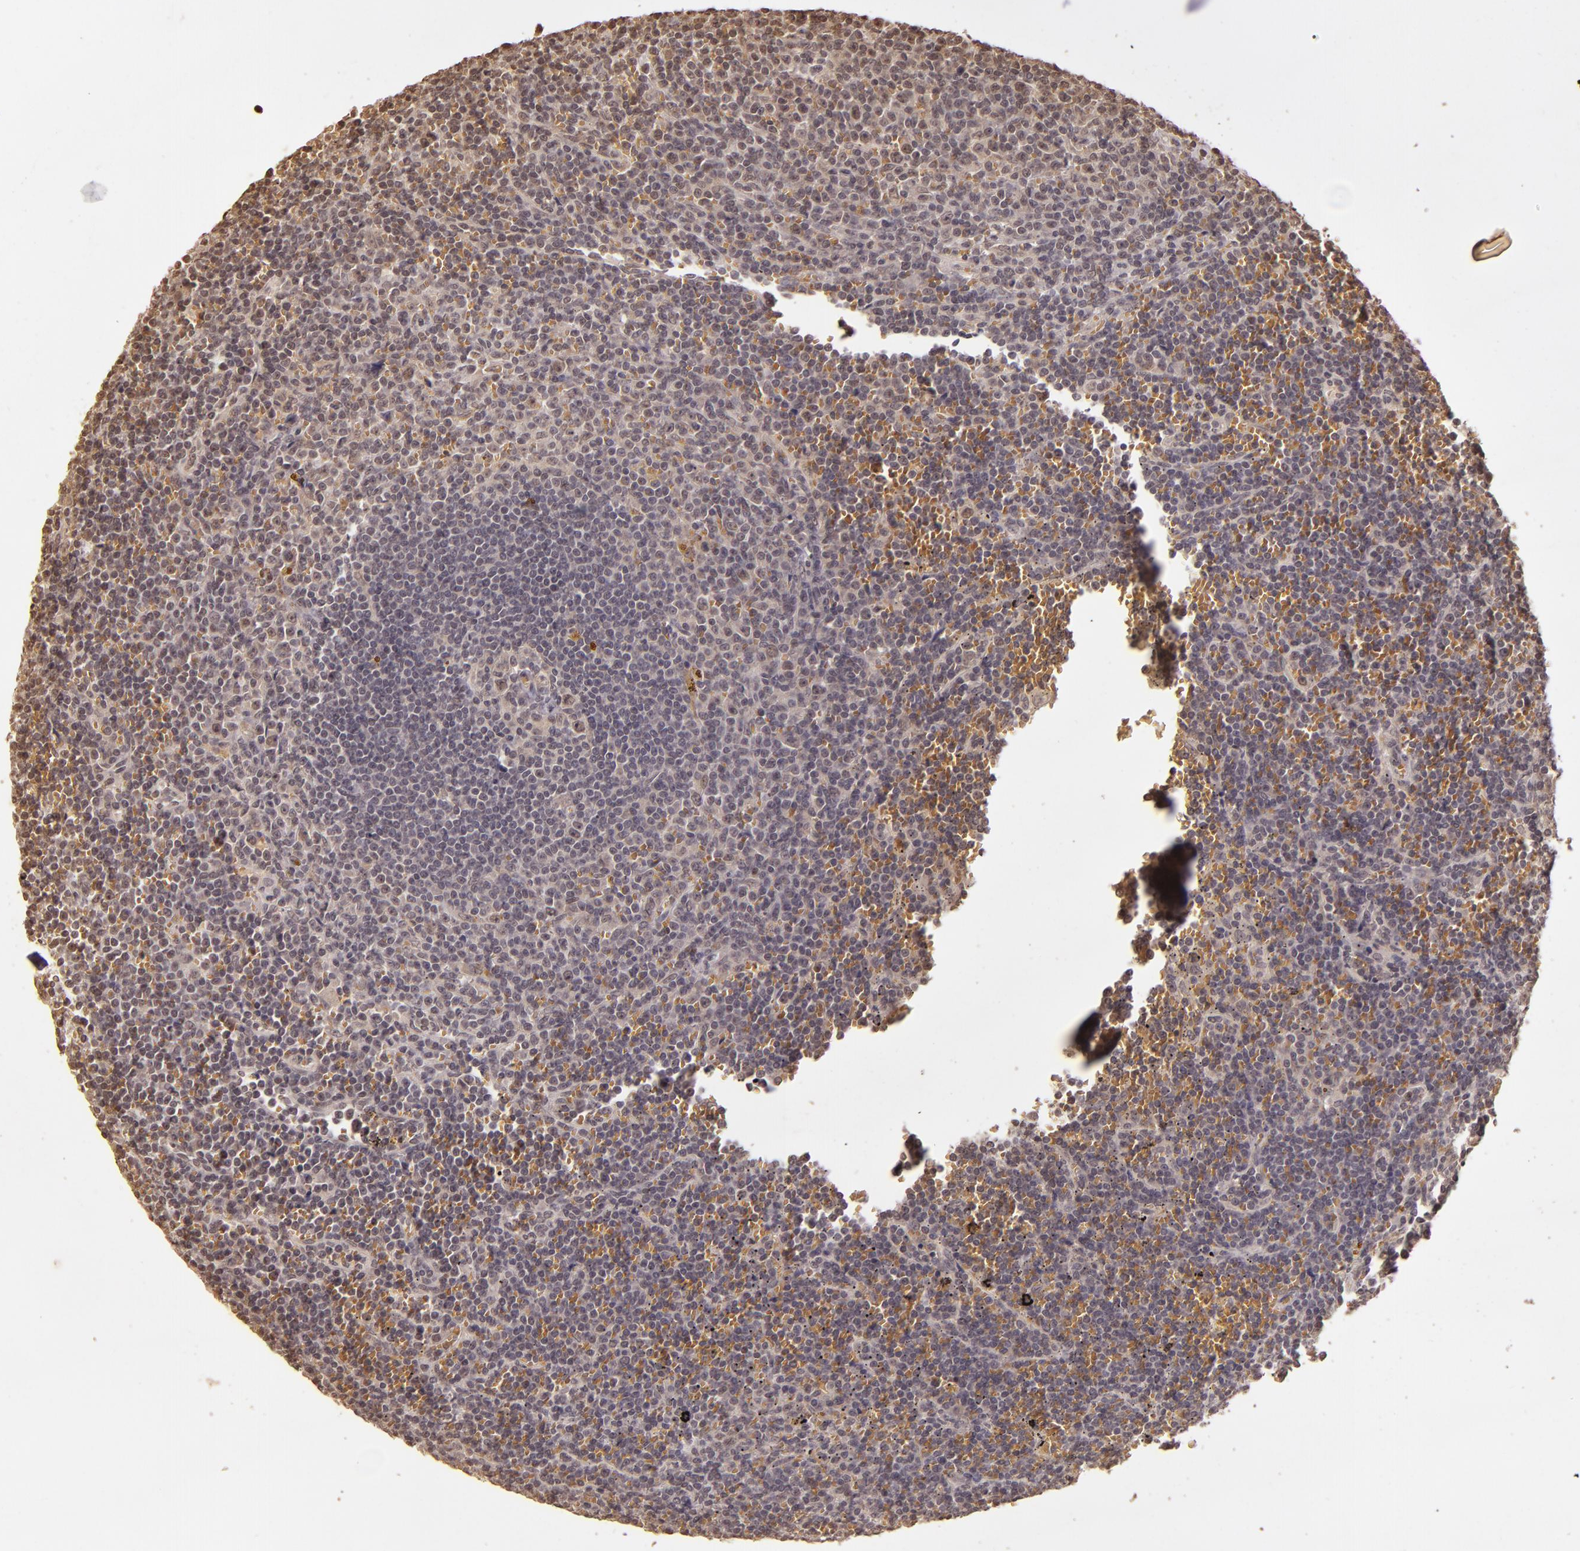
{"staining": {"intensity": "weak", "quantity": "25%-75%", "location": "cytoplasmic/membranous,nuclear"}, "tissue": "lymphoma", "cell_type": "Tumor cells", "image_type": "cancer", "snomed": [{"axis": "morphology", "description": "Malignant lymphoma, non-Hodgkin's type, Low grade"}, {"axis": "topography", "description": "Spleen"}], "caption": "Malignant lymphoma, non-Hodgkin's type (low-grade) stained with IHC demonstrates weak cytoplasmic/membranous and nuclear positivity in approximately 25%-75% of tumor cells.", "gene": "CUL1", "patient": {"sex": "male", "age": 80}}